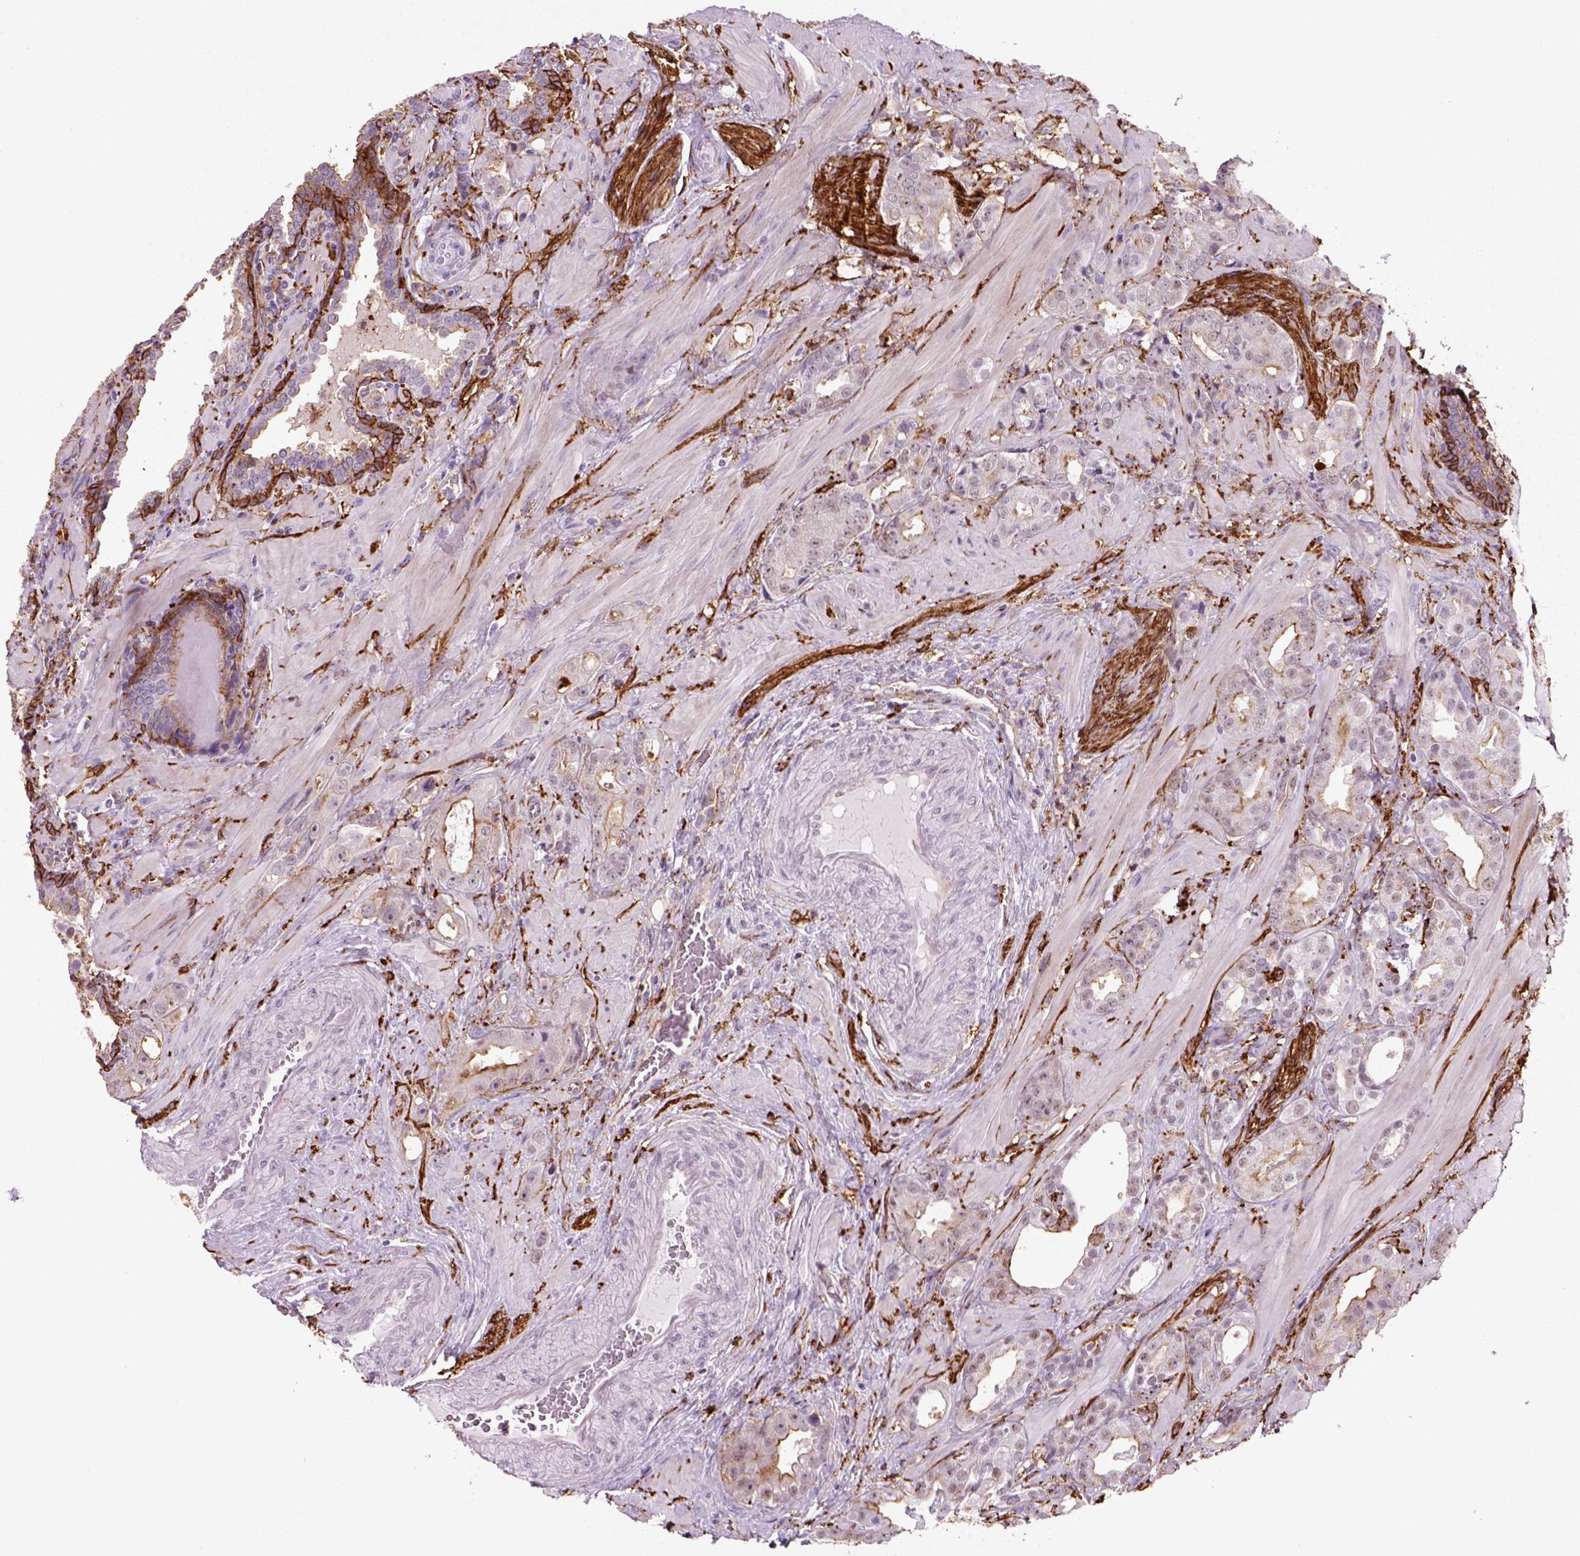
{"staining": {"intensity": "weak", "quantity": "25%-75%", "location": "cytoplasmic/membranous"}, "tissue": "prostate cancer", "cell_type": "Tumor cells", "image_type": "cancer", "snomed": [{"axis": "morphology", "description": "Adenocarcinoma, NOS"}, {"axis": "topography", "description": "Prostate"}], "caption": "DAB (3,3'-diaminobenzidine) immunohistochemical staining of prostate cancer shows weak cytoplasmic/membranous protein staining in about 25%-75% of tumor cells. Nuclei are stained in blue.", "gene": "MARCKS", "patient": {"sex": "male", "age": 57}}